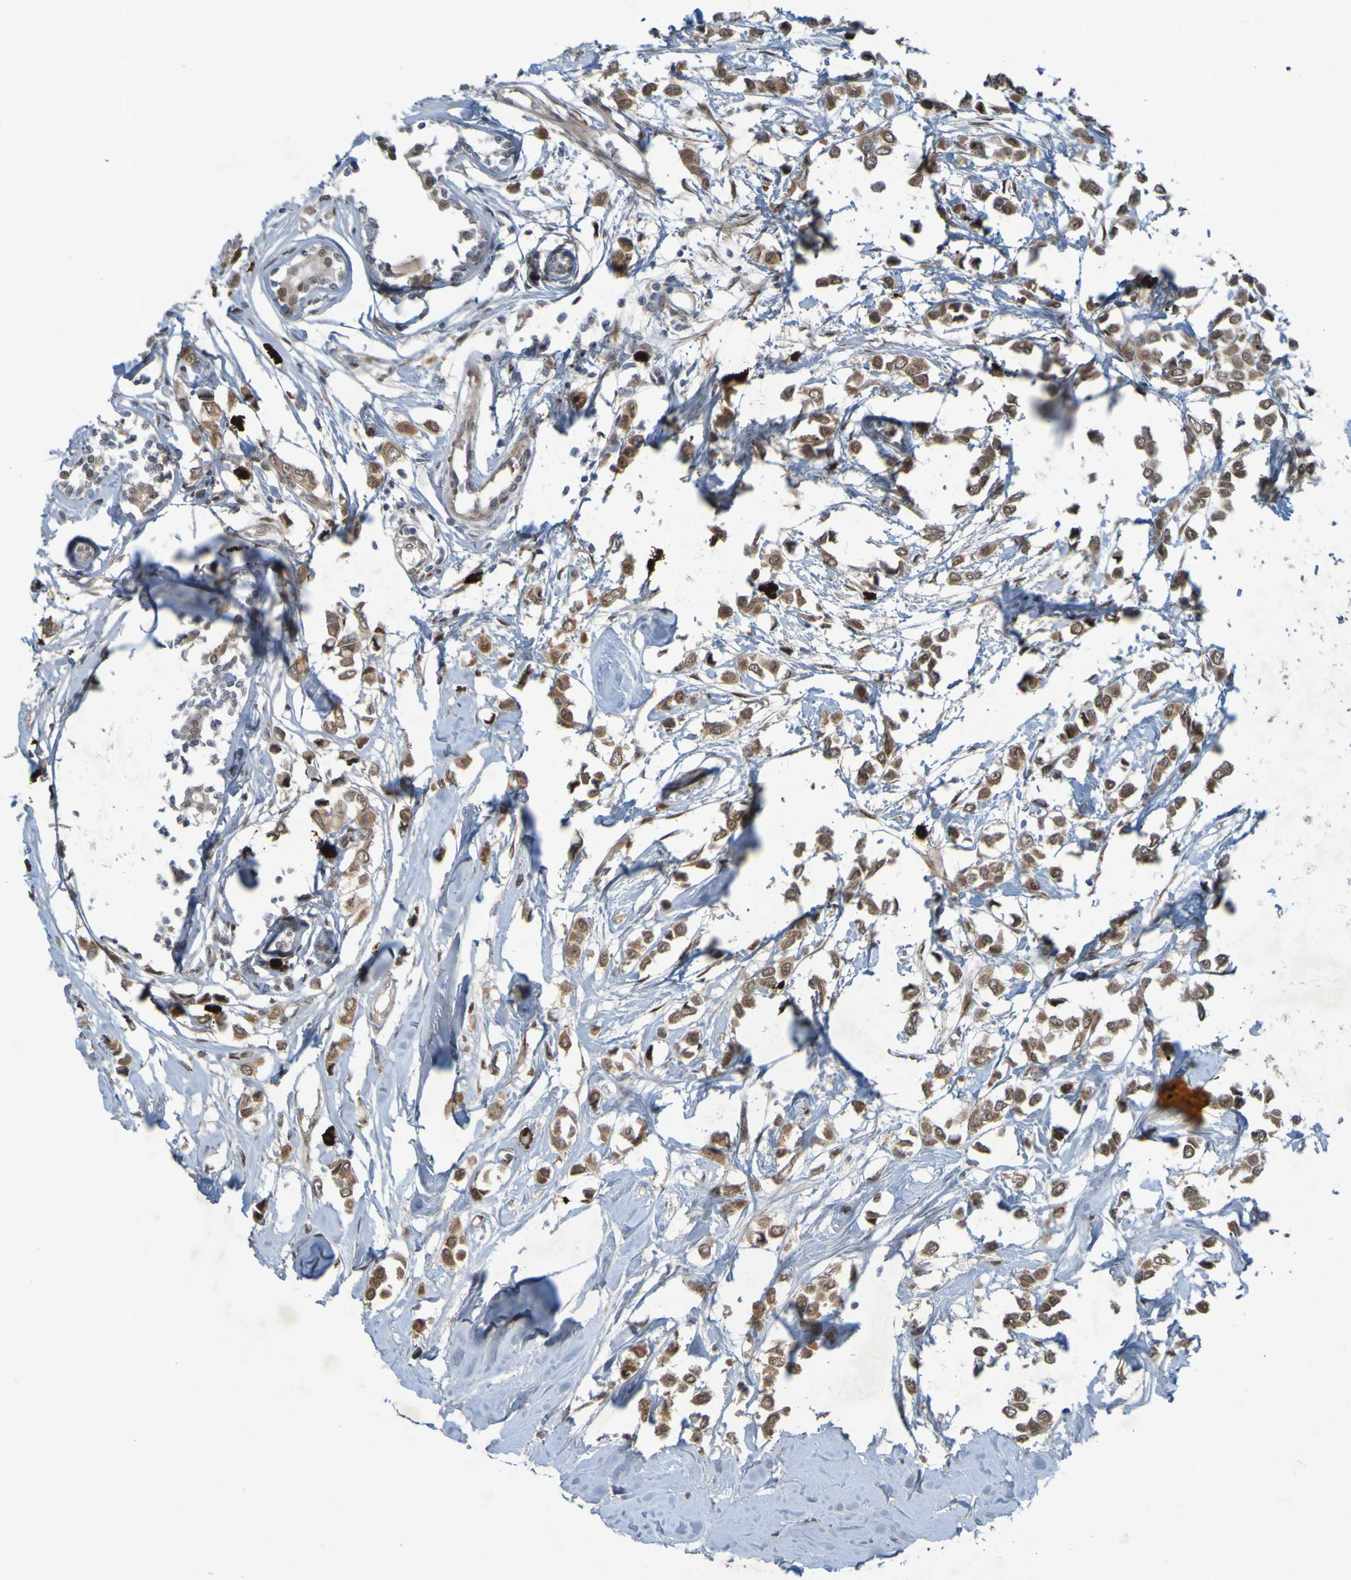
{"staining": {"intensity": "moderate", "quantity": ">75%", "location": "cytoplasmic/membranous,nuclear"}, "tissue": "breast cancer", "cell_type": "Tumor cells", "image_type": "cancer", "snomed": [{"axis": "morphology", "description": "Lobular carcinoma"}, {"axis": "topography", "description": "Breast"}], "caption": "An immunohistochemistry (IHC) micrograph of tumor tissue is shown. Protein staining in brown highlights moderate cytoplasmic/membranous and nuclear positivity in breast lobular carcinoma within tumor cells. (DAB (3,3'-diaminobenzidine) IHC, brown staining for protein, blue staining for nuclei).", "gene": "MCPH1", "patient": {"sex": "female", "age": 51}}